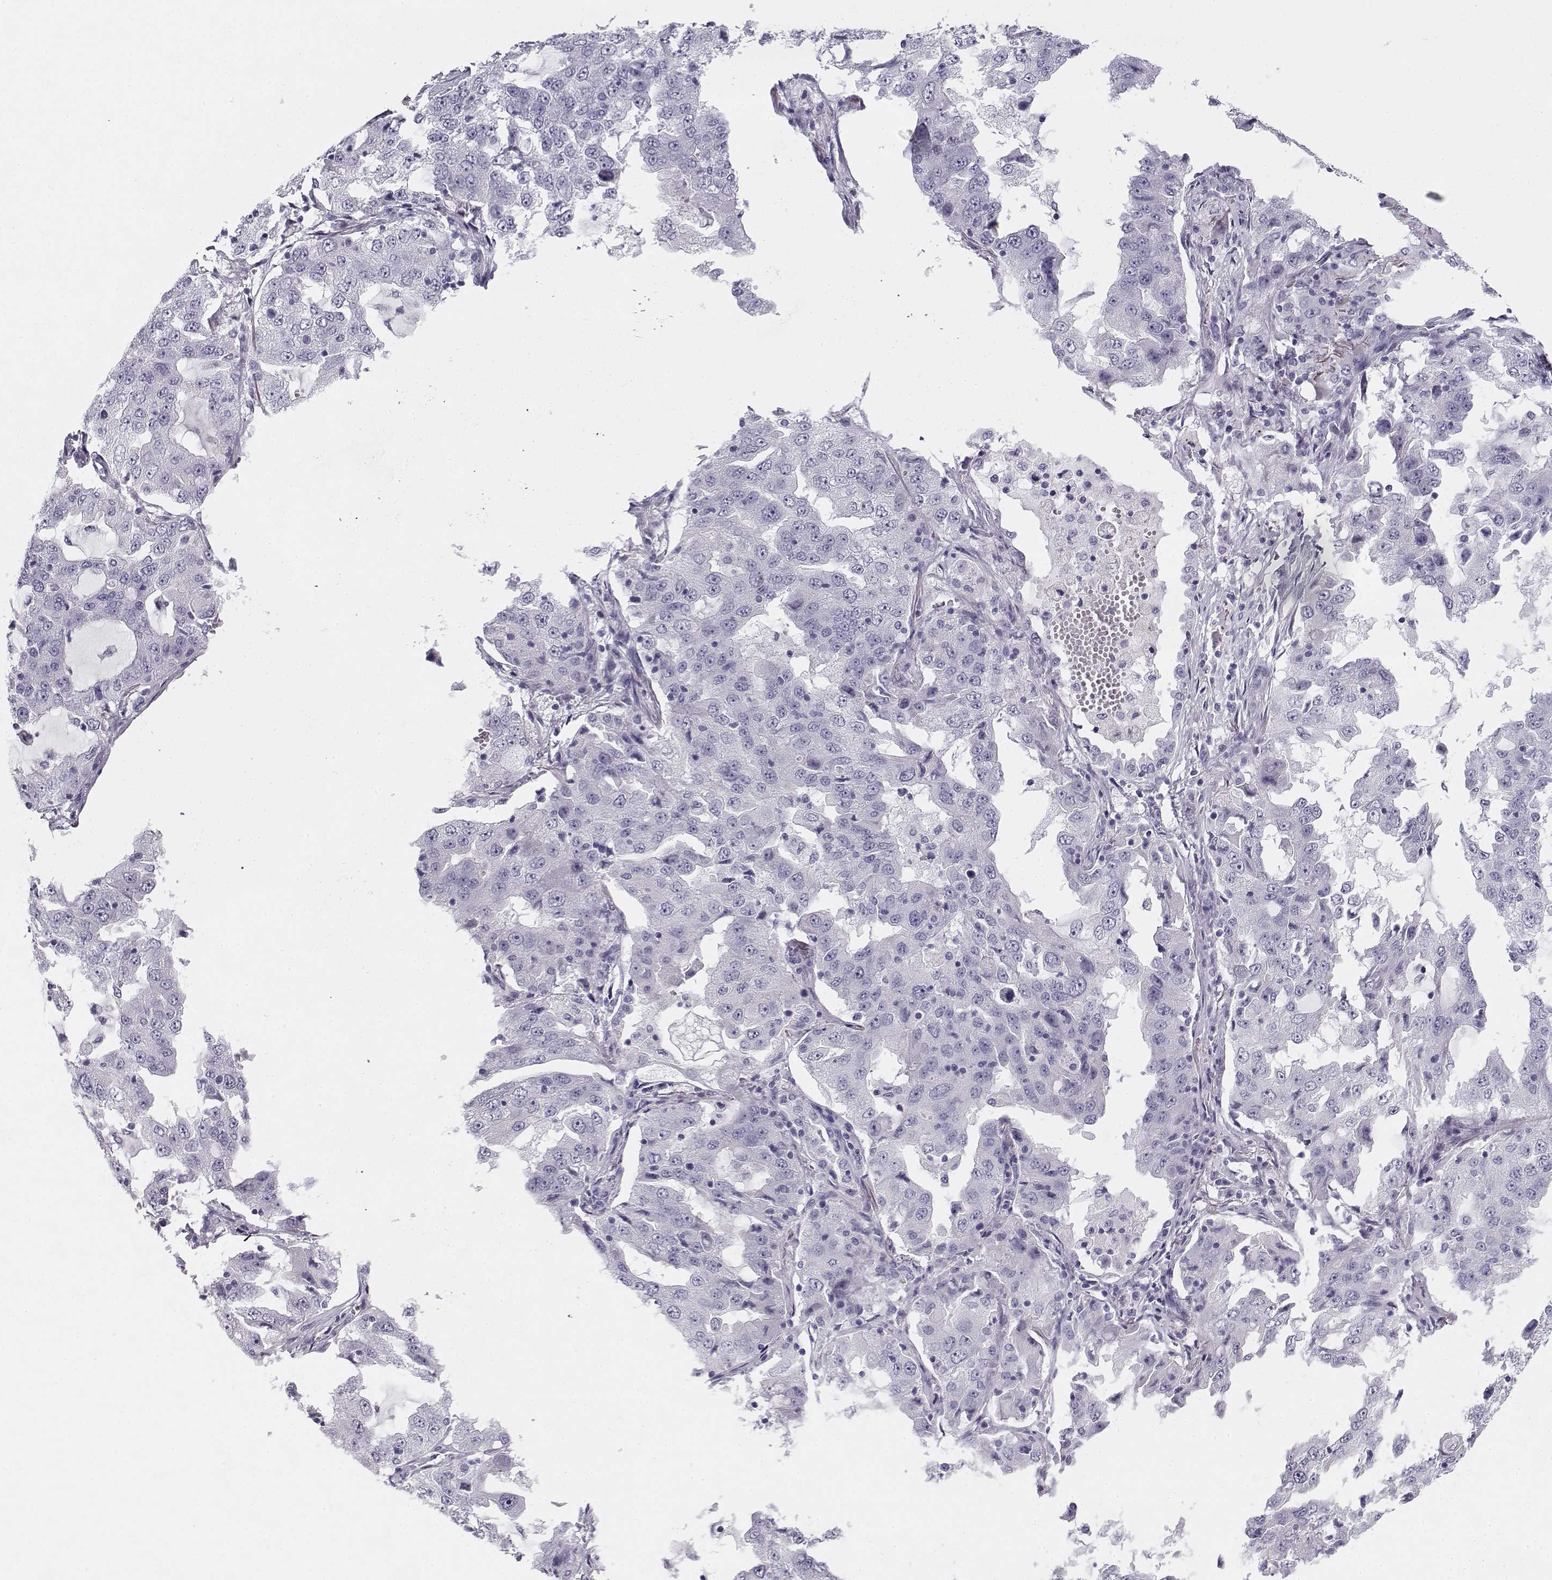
{"staining": {"intensity": "negative", "quantity": "none", "location": "none"}, "tissue": "lung cancer", "cell_type": "Tumor cells", "image_type": "cancer", "snomed": [{"axis": "morphology", "description": "Adenocarcinoma, NOS"}, {"axis": "topography", "description": "Lung"}], "caption": "Photomicrograph shows no protein positivity in tumor cells of lung cancer (adenocarcinoma) tissue. (IHC, brightfield microscopy, high magnification).", "gene": "CREB3L3", "patient": {"sex": "female", "age": 61}}